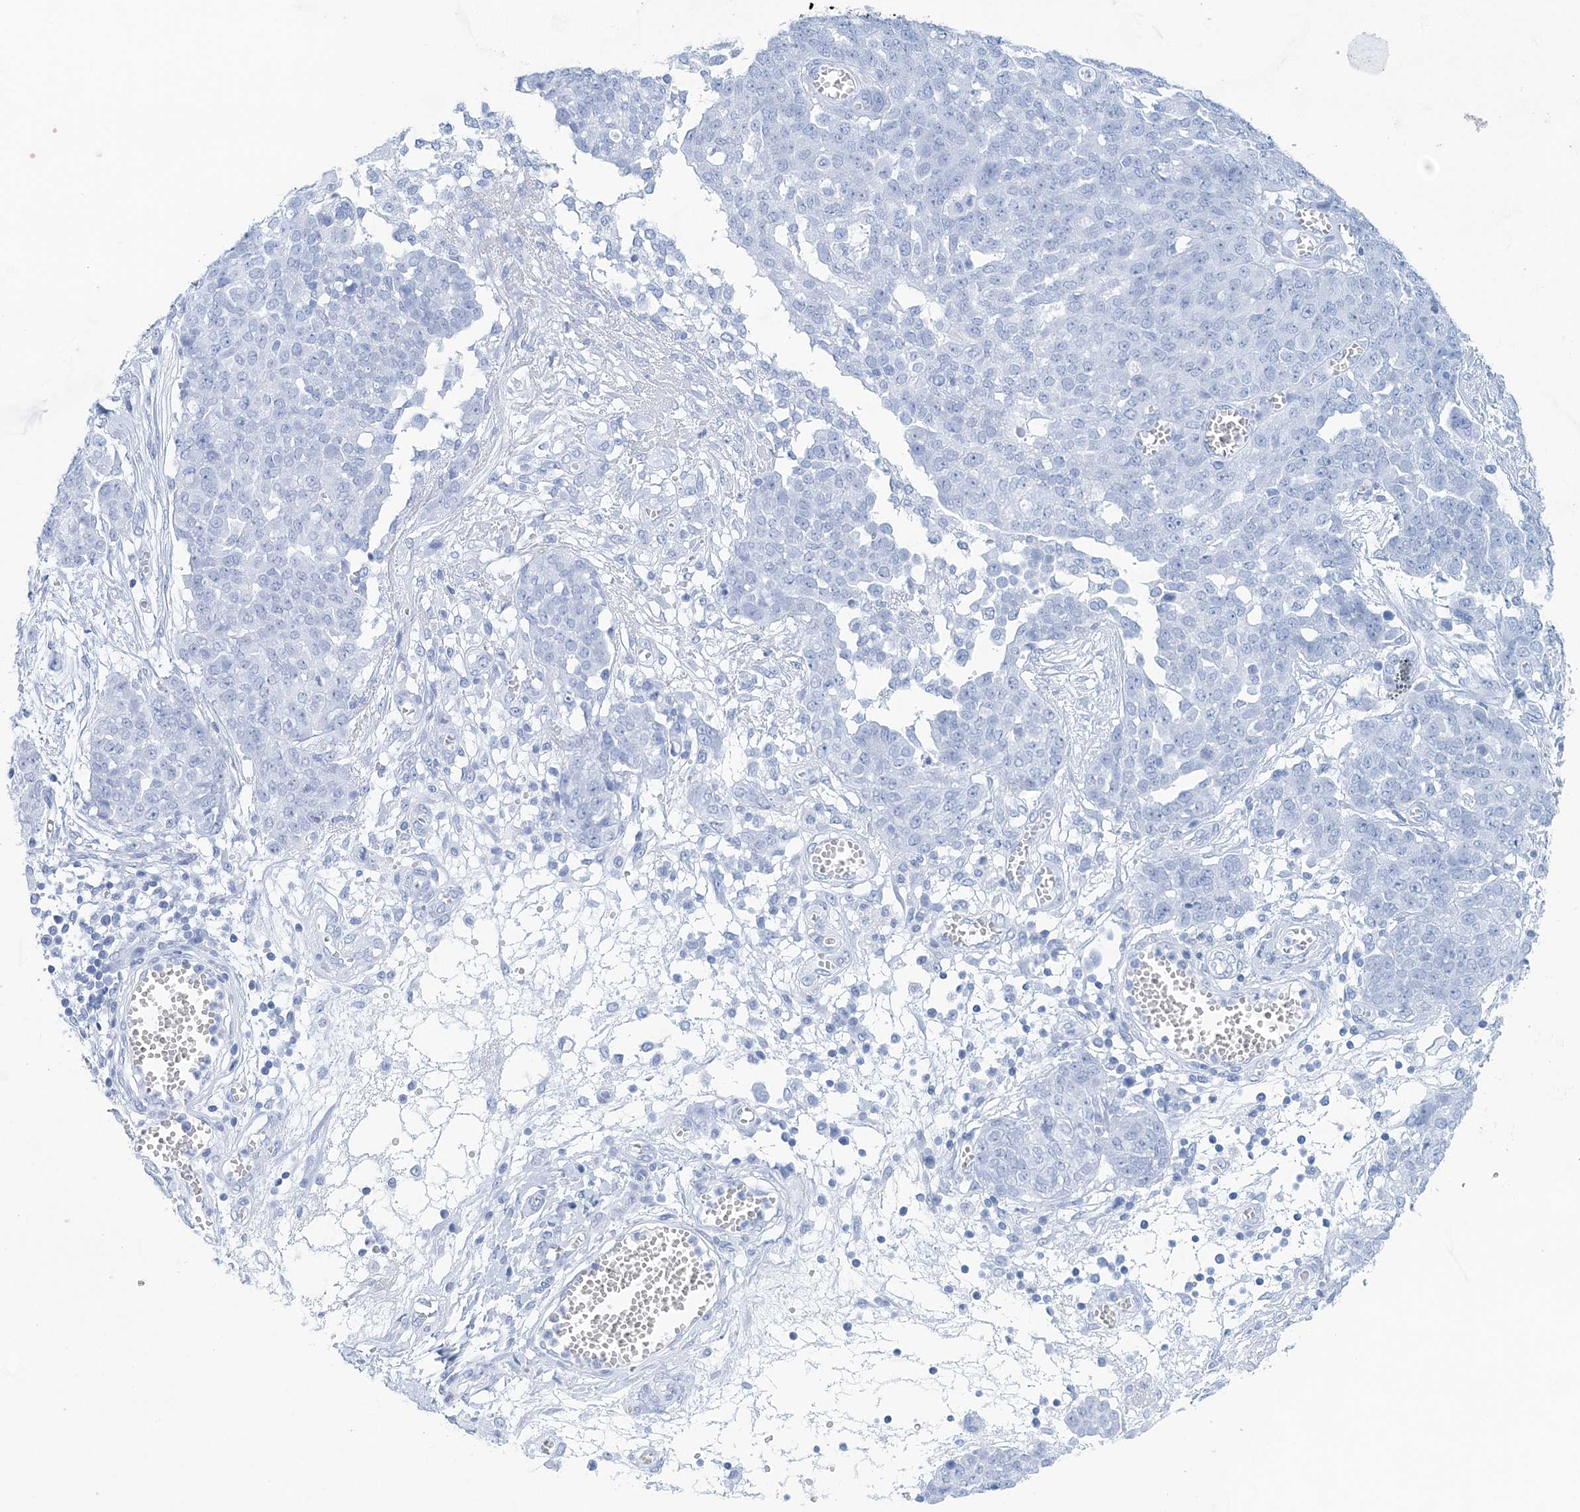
{"staining": {"intensity": "negative", "quantity": "none", "location": "none"}, "tissue": "ovarian cancer", "cell_type": "Tumor cells", "image_type": "cancer", "snomed": [{"axis": "morphology", "description": "Cystadenocarcinoma, serous, NOS"}, {"axis": "topography", "description": "Soft tissue"}, {"axis": "topography", "description": "Ovary"}], "caption": "Protein analysis of ovarian serous cystadenocarcinoma displays no significant staining in tumor cells.", "gene": "HBD", "patient": {"sex": "female", "age": 57}}